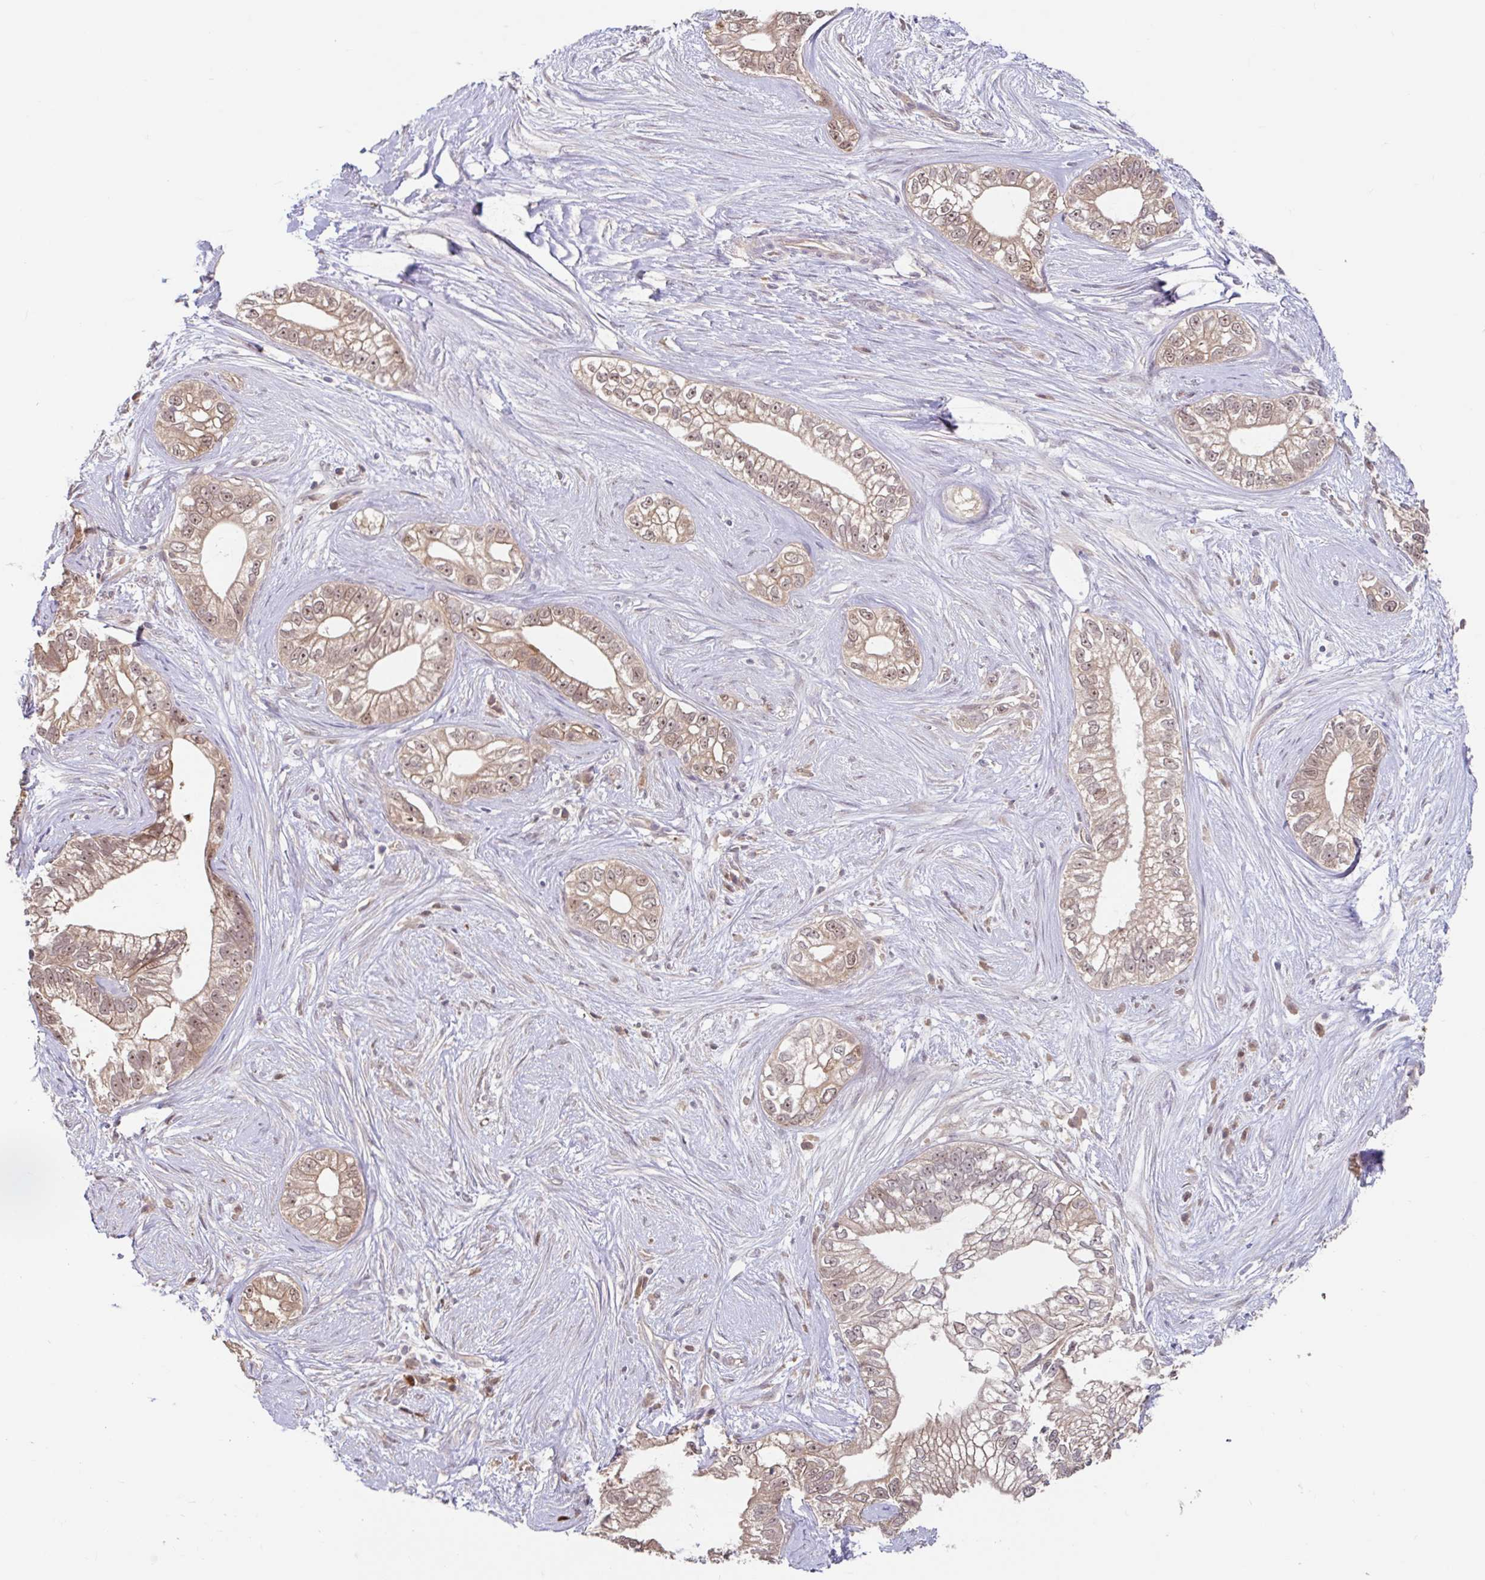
{"staining": {"intensity": "moderate", "quantity": ">75%", "location": "cytoplasmic/membranous,nuclear"}, "tissue": "pancreatic cancer", "cell_type": "Tumor cells", "image_type": "cancer", "snomed": [{"axis": "morphology", "description": "Adenocarcinoma, NOS"}, {"axis": "topography", "description": "Pancreas"}], "caption": "Immunohistochemistry staining of pancreatic cancer (adenocarcinoma), which reveals medium levels of moderate cytoplasmic/membranous and nuclear expression in about >75% of tumor cells indicating moderate cytoplasmic/membranous and nuclear protein staining. The staining was performed using DAB (brown) for protein detection and nuclei were counterstained in hematoxylin (blue).", "gene": "STYXL1", "patient": {"sex": "male", "age": 70}}